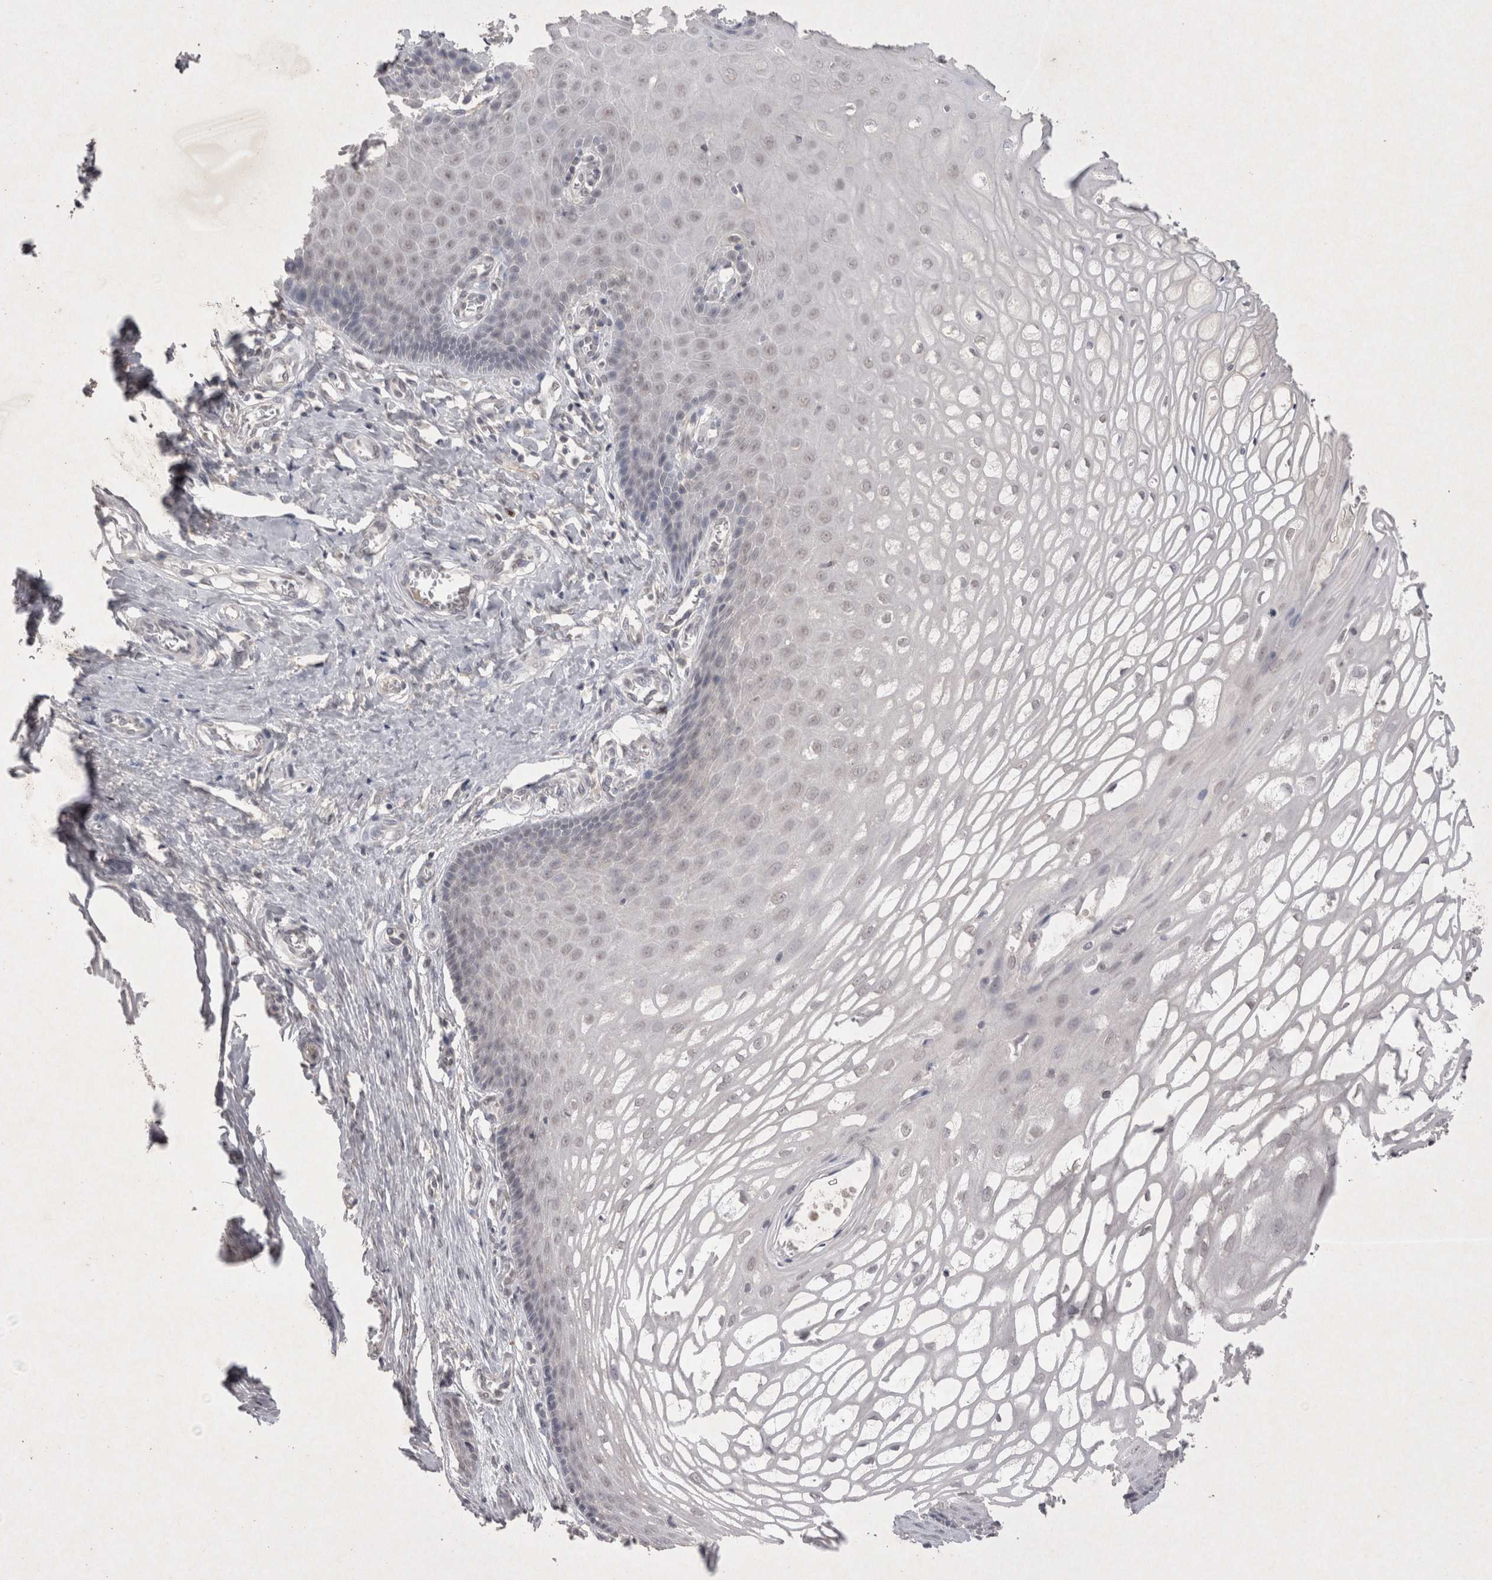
{"staining": {"intensity": "negative", "quantity": "none", "location": "none"}, "tissue": "cervix", "cell_type": "Glandular cells", "image_type": "normal", "snomed": [{"axis": "morphology", "description": "Normal tissue, NOS"}, {"axis": "topography", "description": "Cervix"}], "caption": "Histopathology image shows no protein staining in glandular cells of normal cervix. (Brightfield microscopy of DAB (3,3'-diaminobenzidine) immunohistochemistry at high magnification).", "gene": "LYVE1", "patient": {"sex": "female", "age": 55}}